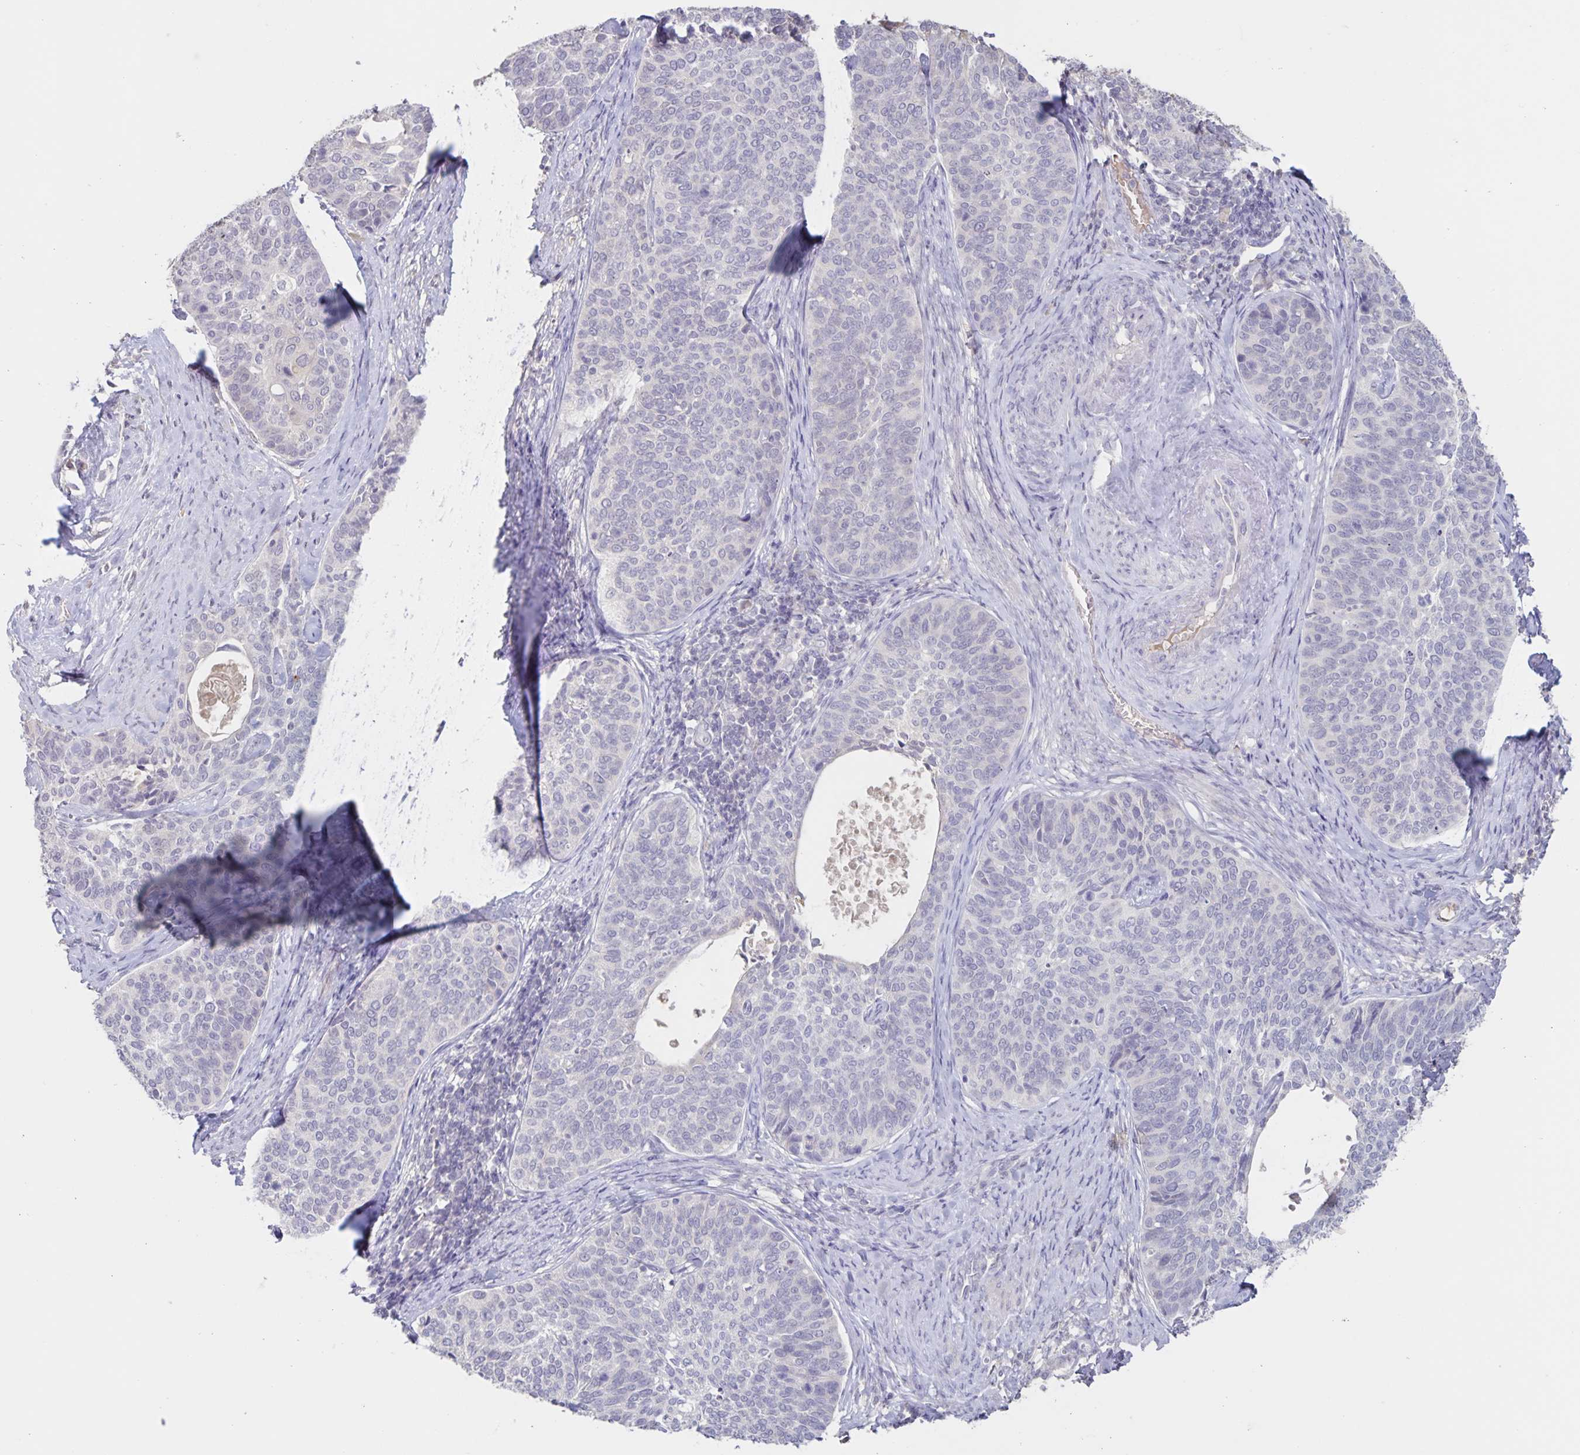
{"staining": {"intensity": "negative", "quantity": "none", "location": "none"}, "tissue": "cervical cancer", "cell_type": "Tumor cells", "image_type": "cancer", "snomed": [{"axis": "morphology", "description": "Squamous cell carcinoma, NOS"}, {"axis": "topography", "description": "Cervix"}], "caption": "DAB (3,3'-diaminobenzidine) immunohistochemical staining of squamous cell carcinoma (cervical) shows no significant positivity in tumor cells.", "gene": "INSL5", "patient": {"sex": "female", "age": 69}}